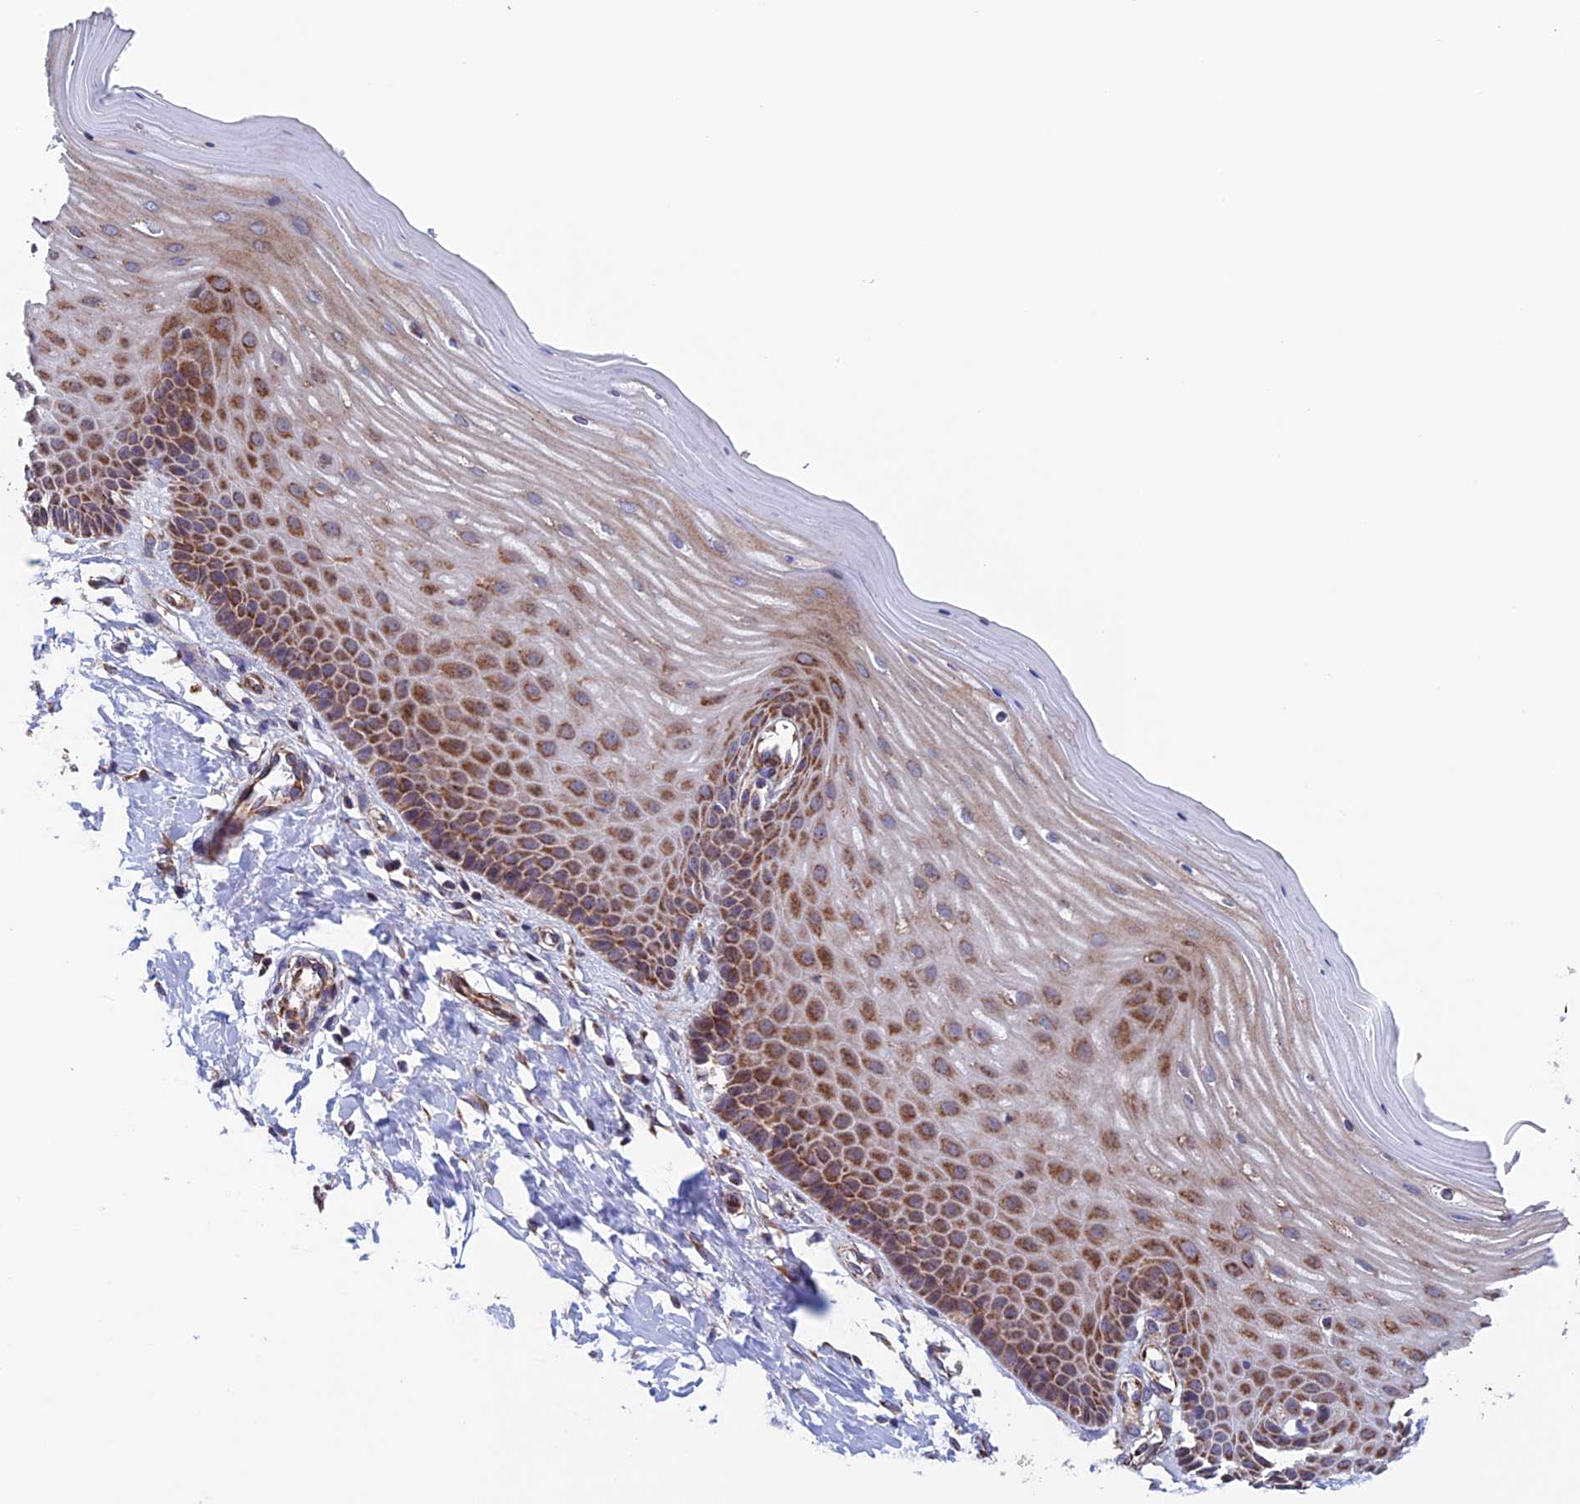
{"staining": {"intensity": "moderate", "quantity": "<25%", "location": "cytoplasmic/membranous"}, "tissue": "cervix", "cell_type": "Glandular cells", "image_type": "normal", "snomed": [{"axis": "morphology", "description": "Normal tissue, NOS"}, {"axis": "topography", "description": "Cervix"}], "caption": "Normal cervix reveals moderate cytoplasmic/membranous positivity in approximately <25% of glandular cells.", "gene": "MRPL1", "patient": {"sex": "female", "age": 55}}